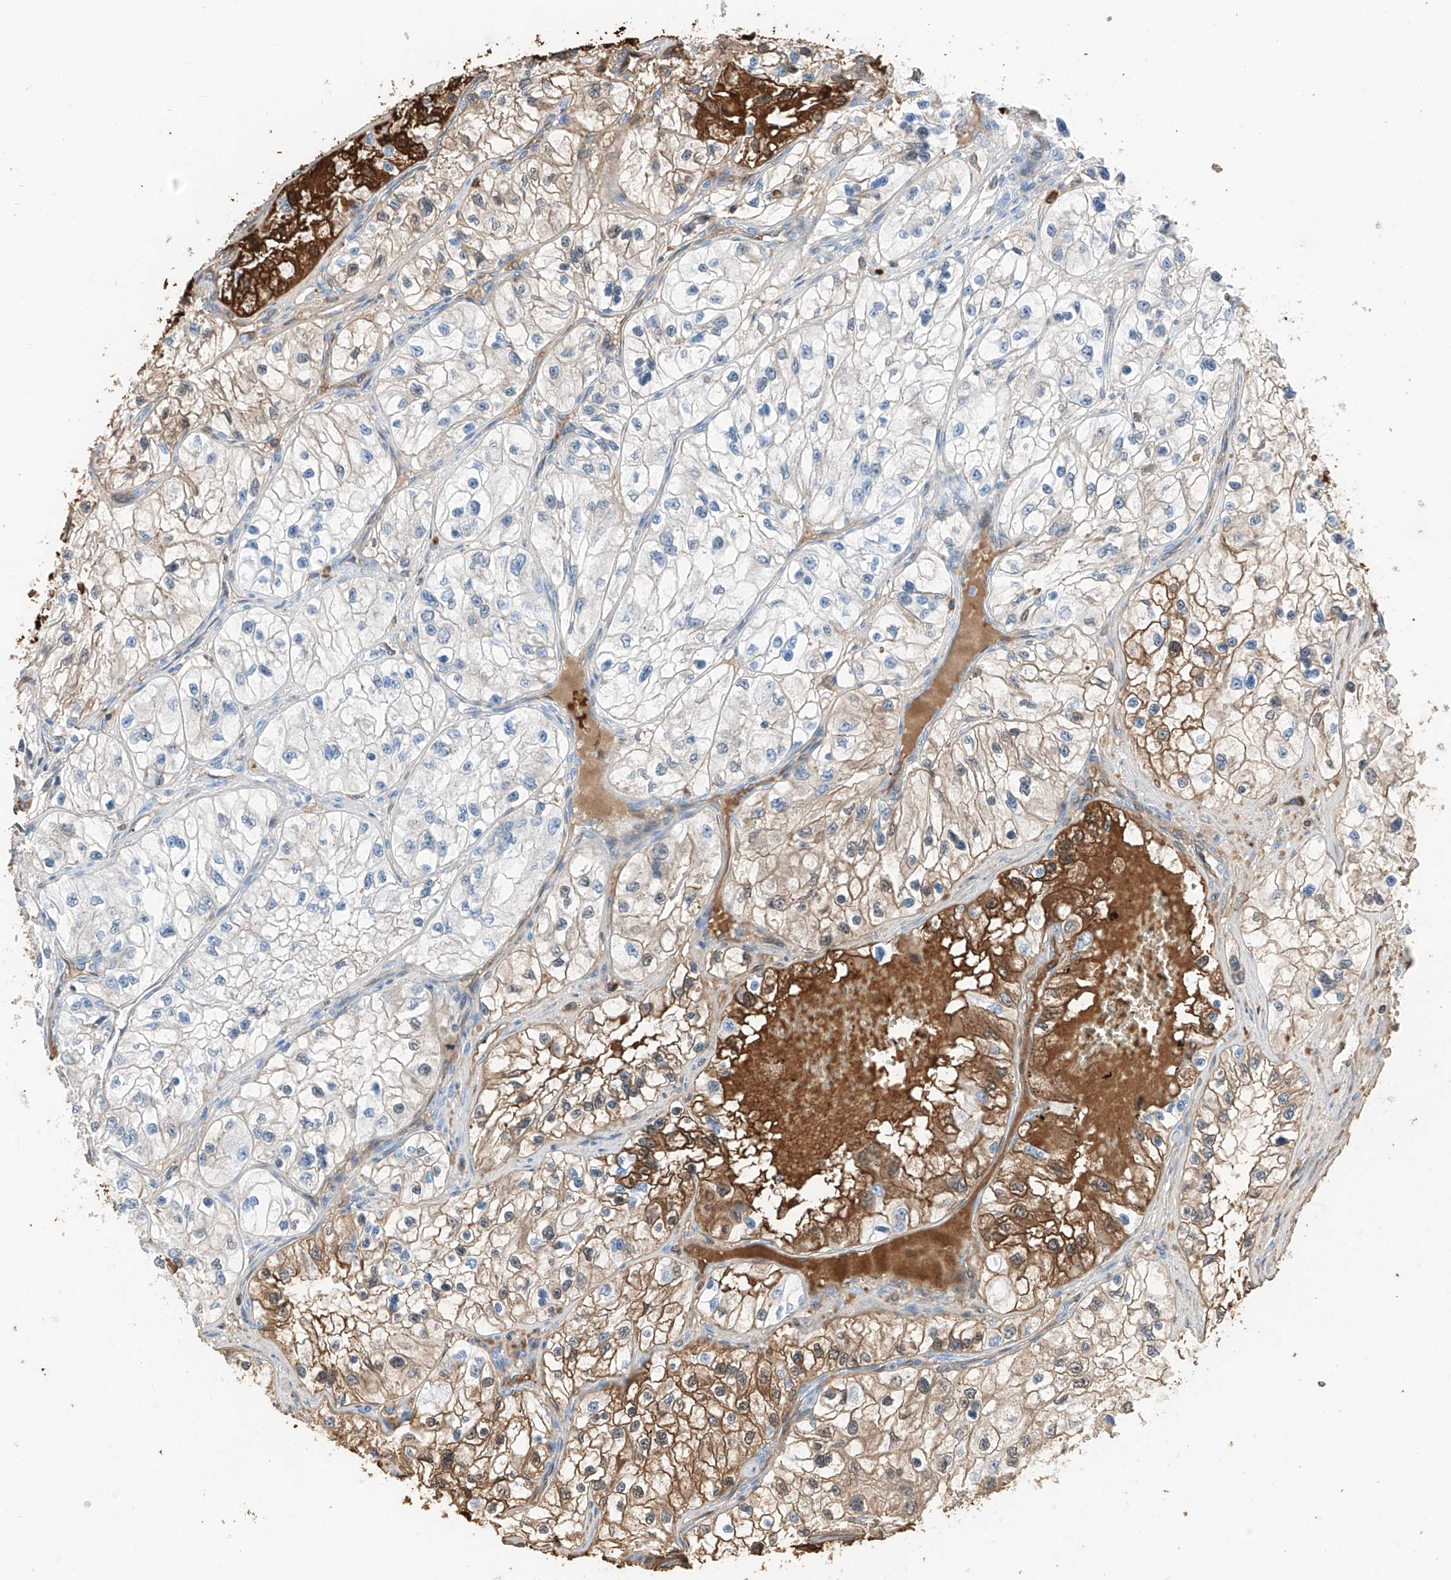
{"staining": {"intensity": "moderate", "quantity": "<25%", "location": "cytoplasmic/membranous"}, "tissue": "renal cancer", "cell_type": "Tumor cells", "image_type": "cancer", "snomed": [{"axis": "morphology", "description": "Adenocarcinoma, NOS"}, {"axis": "topography", "description": "Kidney"}], "caption": "This image shows immunohistochemistry (IHC) staining of renal cancer (adenocarcinoma), with low moderate cytoplasmic/membranous positivity in approximately <25% of tumor cells.", "gene": "PRSS23", "patient": {"sex": "female", "age": 57}}